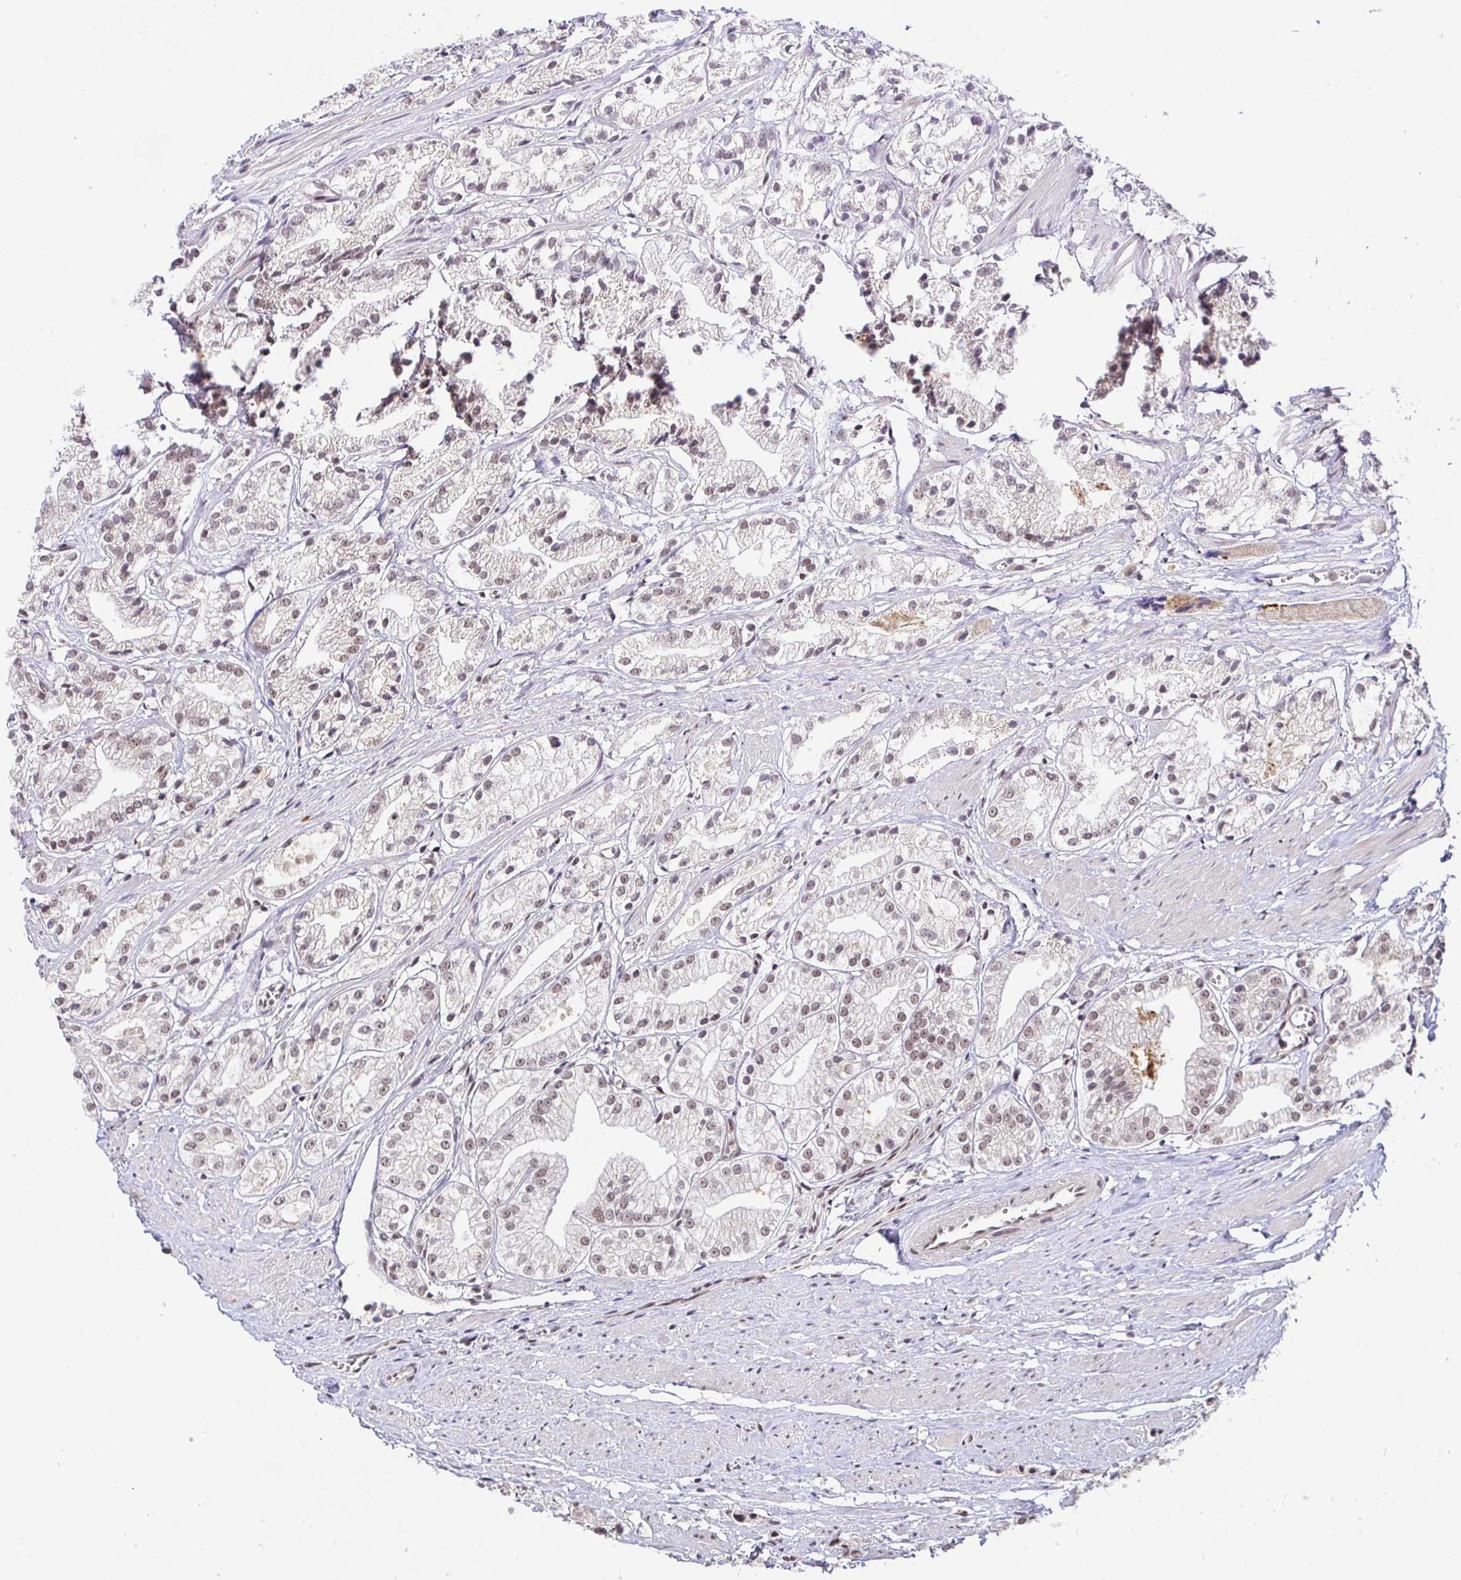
{"staining": {"intensity": "weak", "quantity": "25%-75%", "location": "nuclear"}, "tissue": "prostate cancer", "cell_type": "Tumor cells", "image_type": "cancer", "snomed": [{"axis": "morphology", "description": "Adenocarcinoma, Low grade"}, {"axis": "topography", "description": "Prostate"}], "caption": "A brown stain shows weak nuclear staining of a protein in human prostate cancer tumor cells.", "gene": "USF1", "patient": {"sex": "male", "age": 69}}